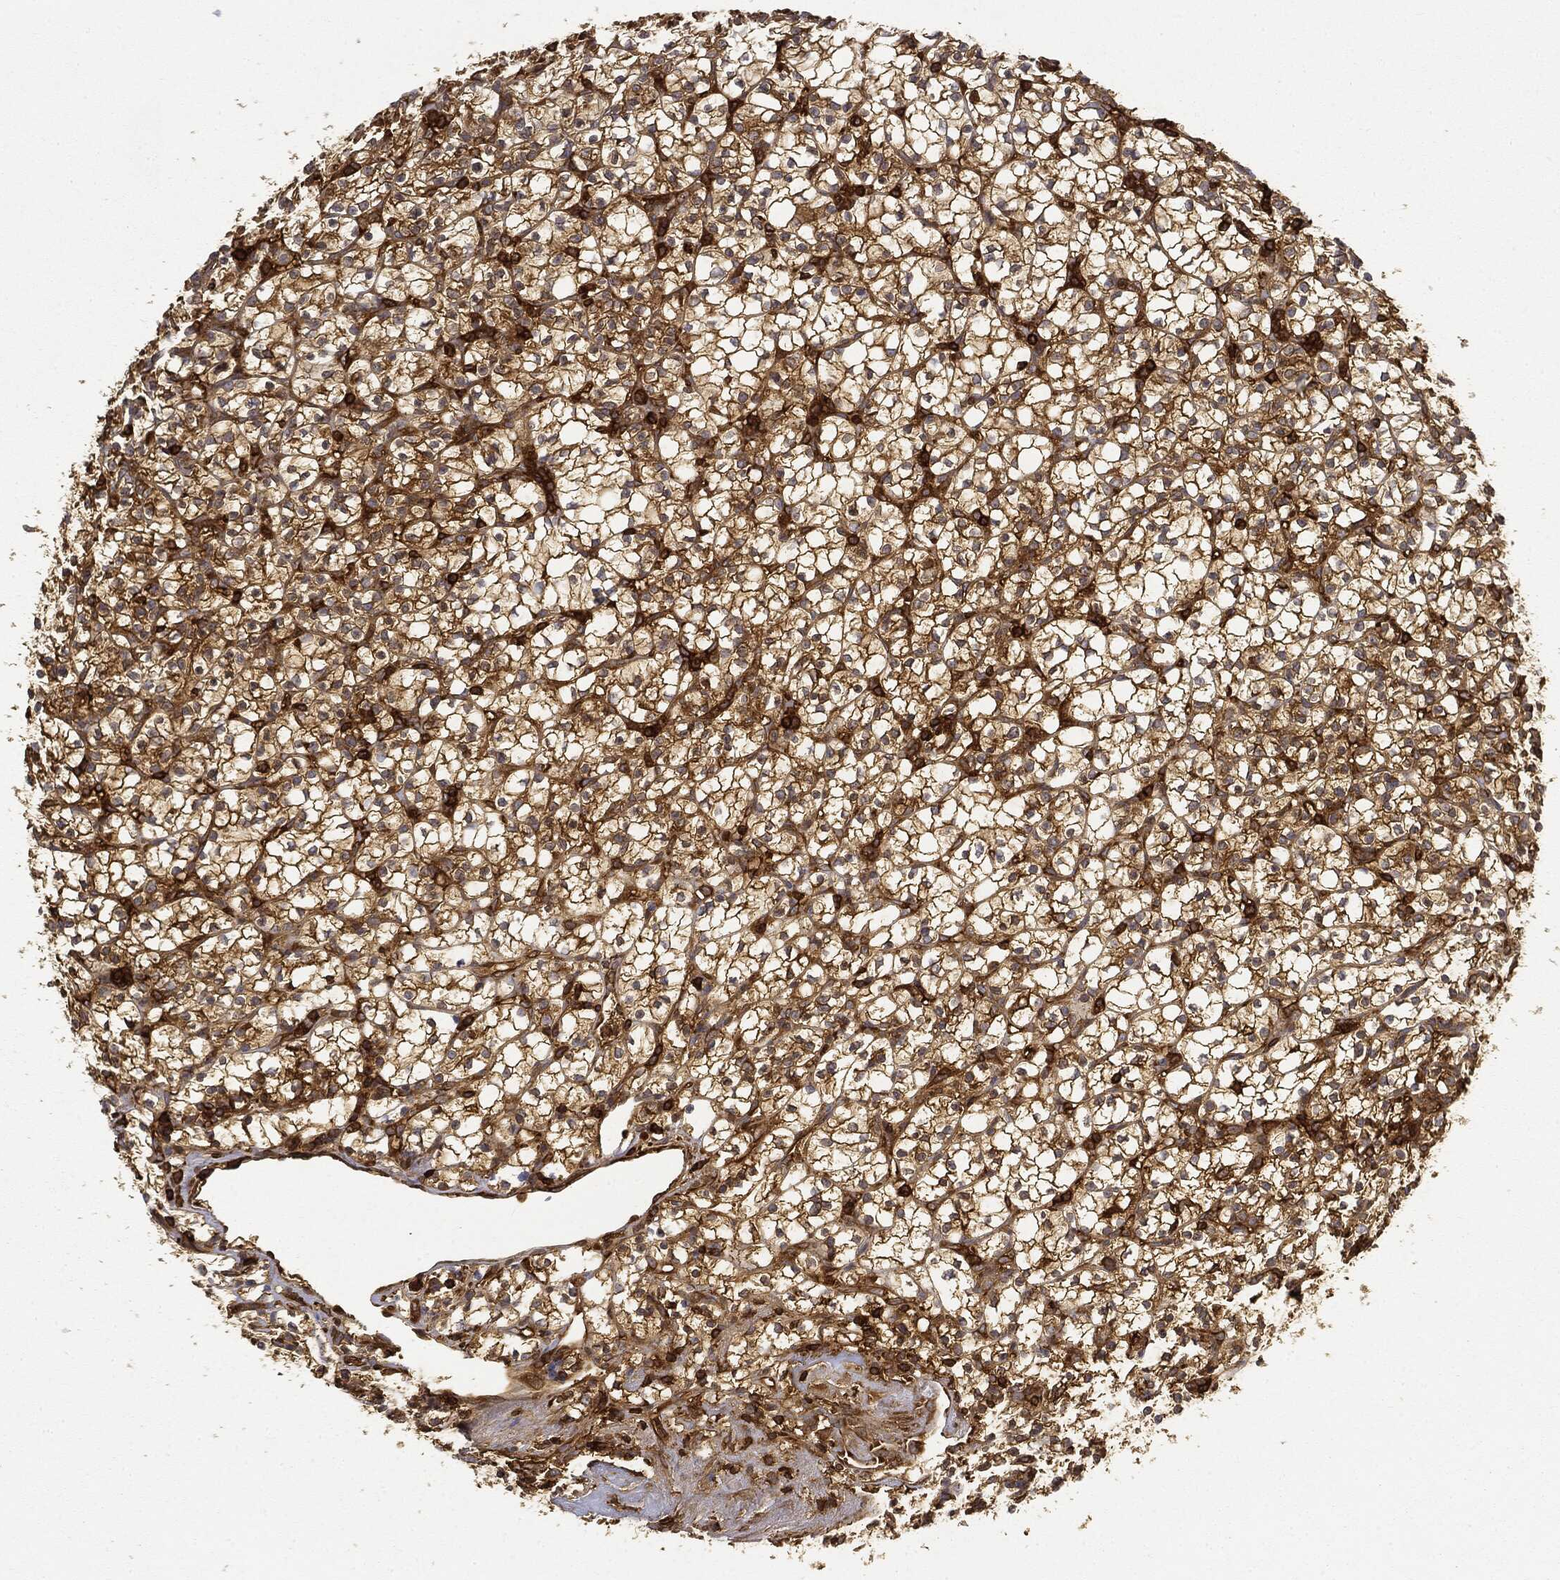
{"staining": {"intensity": "strong", "quantity": "25%-75%", "location": "cytoplasmic/membranous"}, "tissue": "renal cancer", "cell_type": "Tumor cells", "image_type": "cancer", "snomed": [{"axis": "morphology", "description": "Adenocarcinoma, NOS"}, {"axis": "topography", "description": "Kidney"}], "caption": "Adenocarcinoma (renal) tissue shows strong cytoplasmic/membranous positivity in about 25%-75% of tumor cells, visualized by immunohistochemistry.", "gene": "WDR1", "patient": {"sex": "female", "age": 89}}